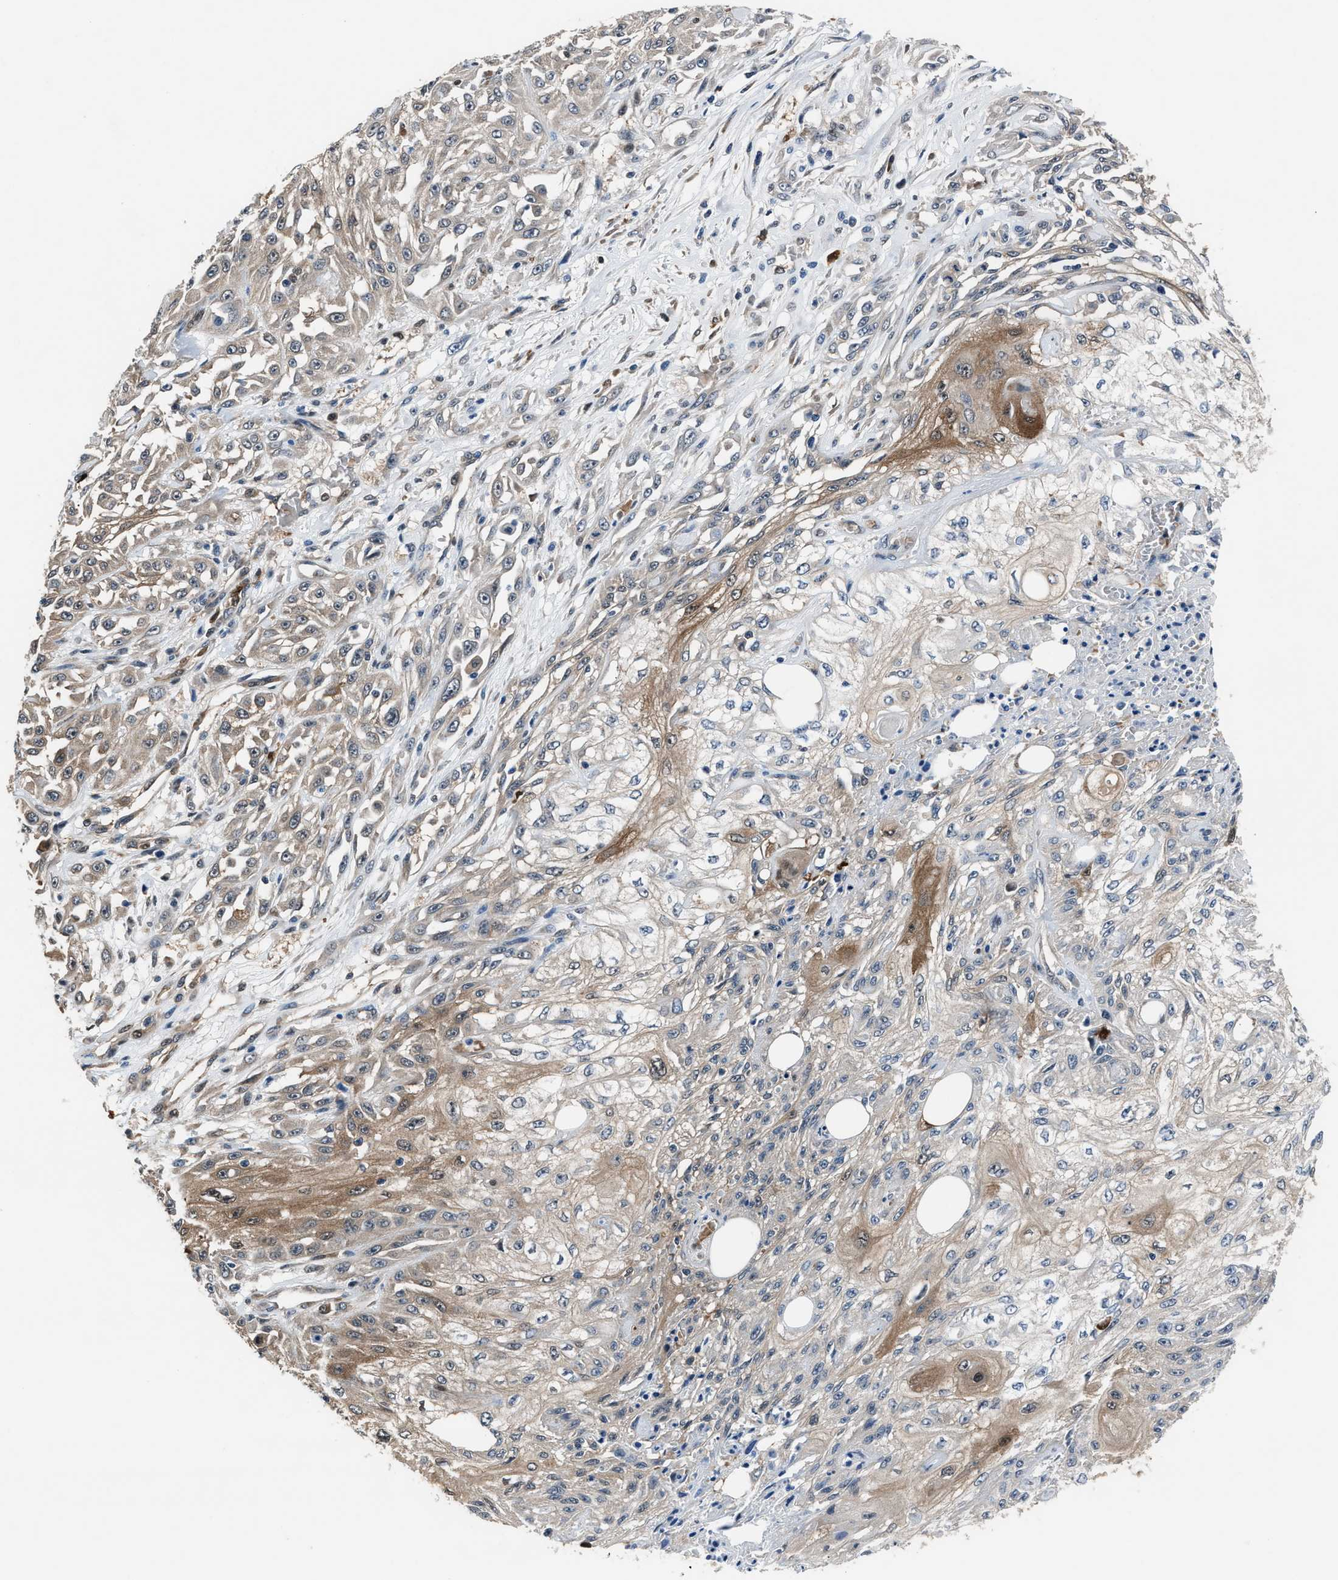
{"staining": {"intensity": "weak", "quantity": "25%-75%", "location": "cytoplasmic/membranous"}, "tissue": "skin cancer", "cell_type": "Tumor cells", "image_type": "cancer", "snomed": [{"axis": "morphology", "description": "Squamous cell carcinoma, NOS"}, {"axis": "morphology", "description": "Squamous cell carcinoma, metastatic, NOS"}, {"axis": "topography", "description": "Skin"}, {"axis": "topography", "description": "Lymph node"}], "caption": "Metastatic squamous cell carcinoma (skin) stained for a protein (brown) shows weak cytoplasmic/membranous positive staining in about 25%-75% of tumor cells.", "gene": "PPA1", "patient": {"sex": "male", "age": 75}}